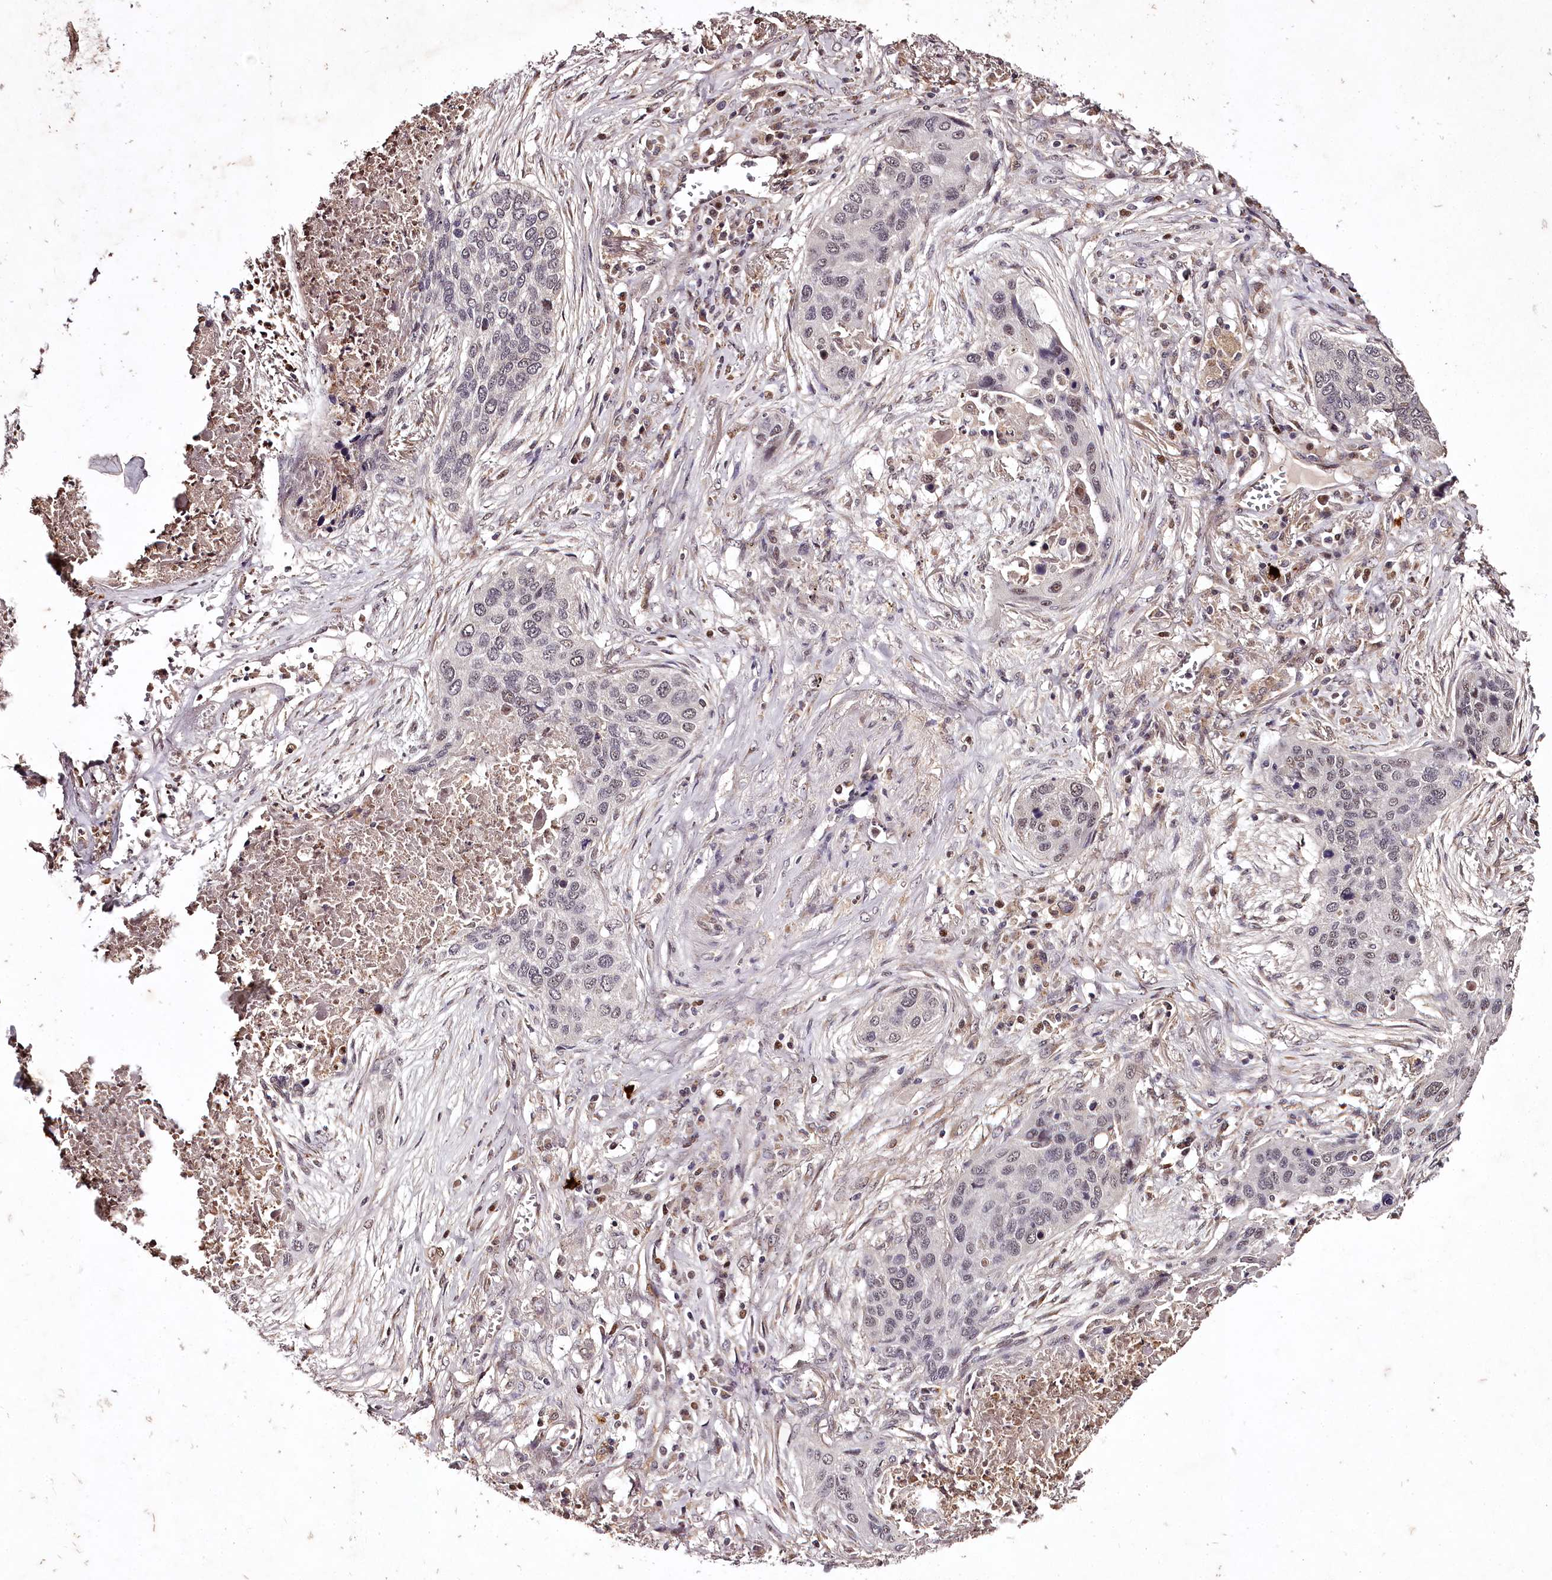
{"staining": {"intensity": "negative", "quantity": "none", "location": "none"}, "tissue": "lung cancer", "cell_type": "Tumor cells", "image_type": "cancer", "snomed": [{"axis": "morphology", "description": "Squamous cell carcinoma, NOS"}, {"axis": "topography", "description": "Lung"}], "caption": "IHC image of human lung squamous cell carcinoma stained for a protein (brown), which demonstrates no expression in tumor cells.", "gene": "MAML3", "patient": {"sex": "female", "age": 63}}